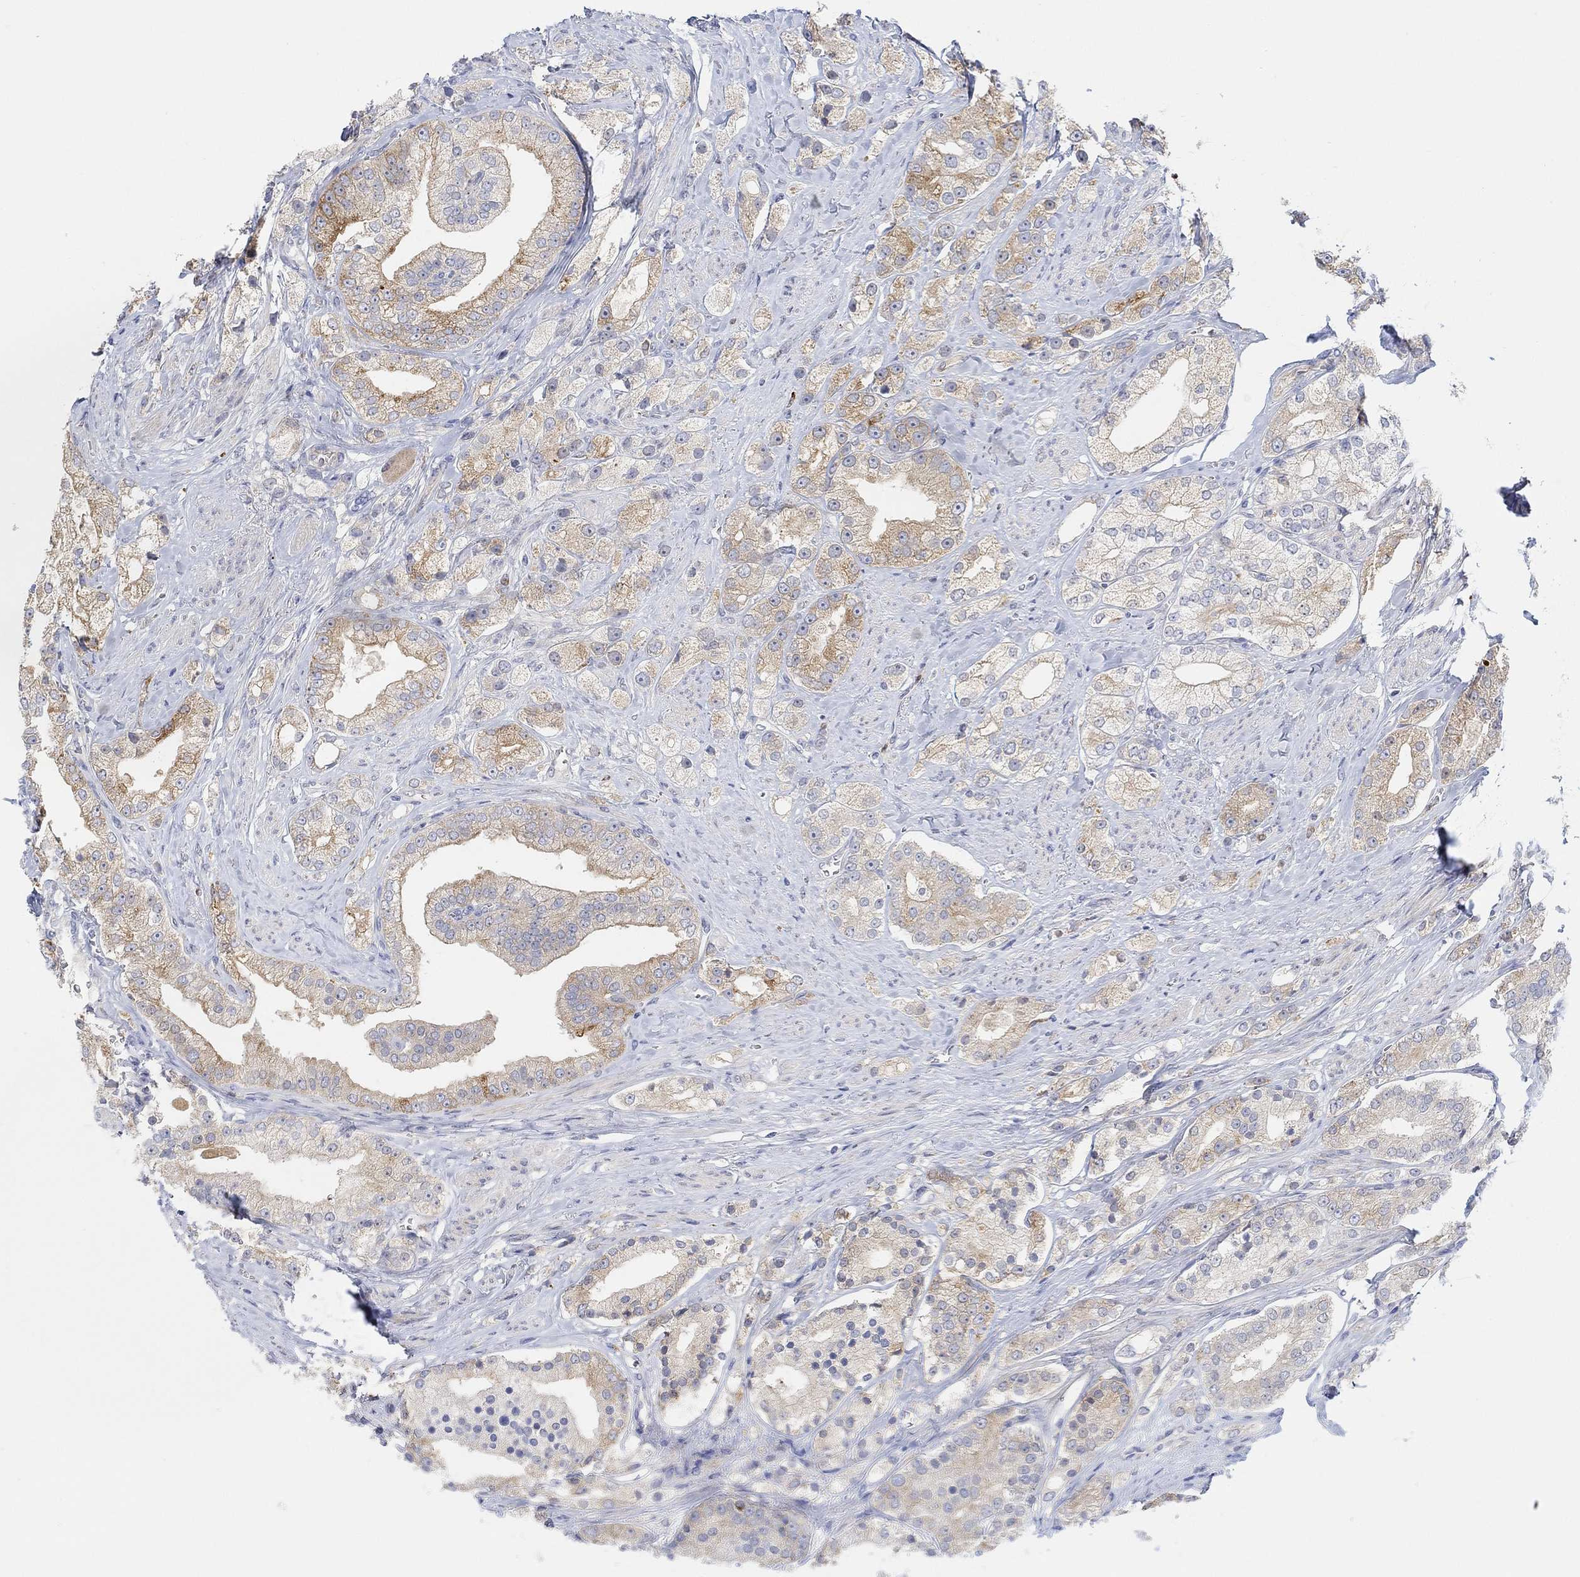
{"staining": {"intensity": "moderate", "quantity": ">75%", "location": "cytoplasmic/membranous"}, "tissue": "prostate cancer", "cell_type": "Tumor cells", "image_type": "cancer", "snomed": [{"axis": "morphology", "description": "Adenocarcinoma, NOS"}, {"axis": "topography", "description": "Prostate and seminal vesicle, NOS"}, {"axis": "topography", "description": "Prostate"}], "caption": "Immunohistochemistry (IHC) of adenocarcinoma (prostate) exhibits medium levels of moderate cytoplasmic/membranous positivity in approximately >75% of tumor cells. The protein of interest is stained brown, and the nuclei are stained in blue (DAB (3,3'-diaminobenzidine) IHC with brightfield microscopy, high magnification).", "gene": "ACSL1", "patient": {"sex": "male", "age": 67}}